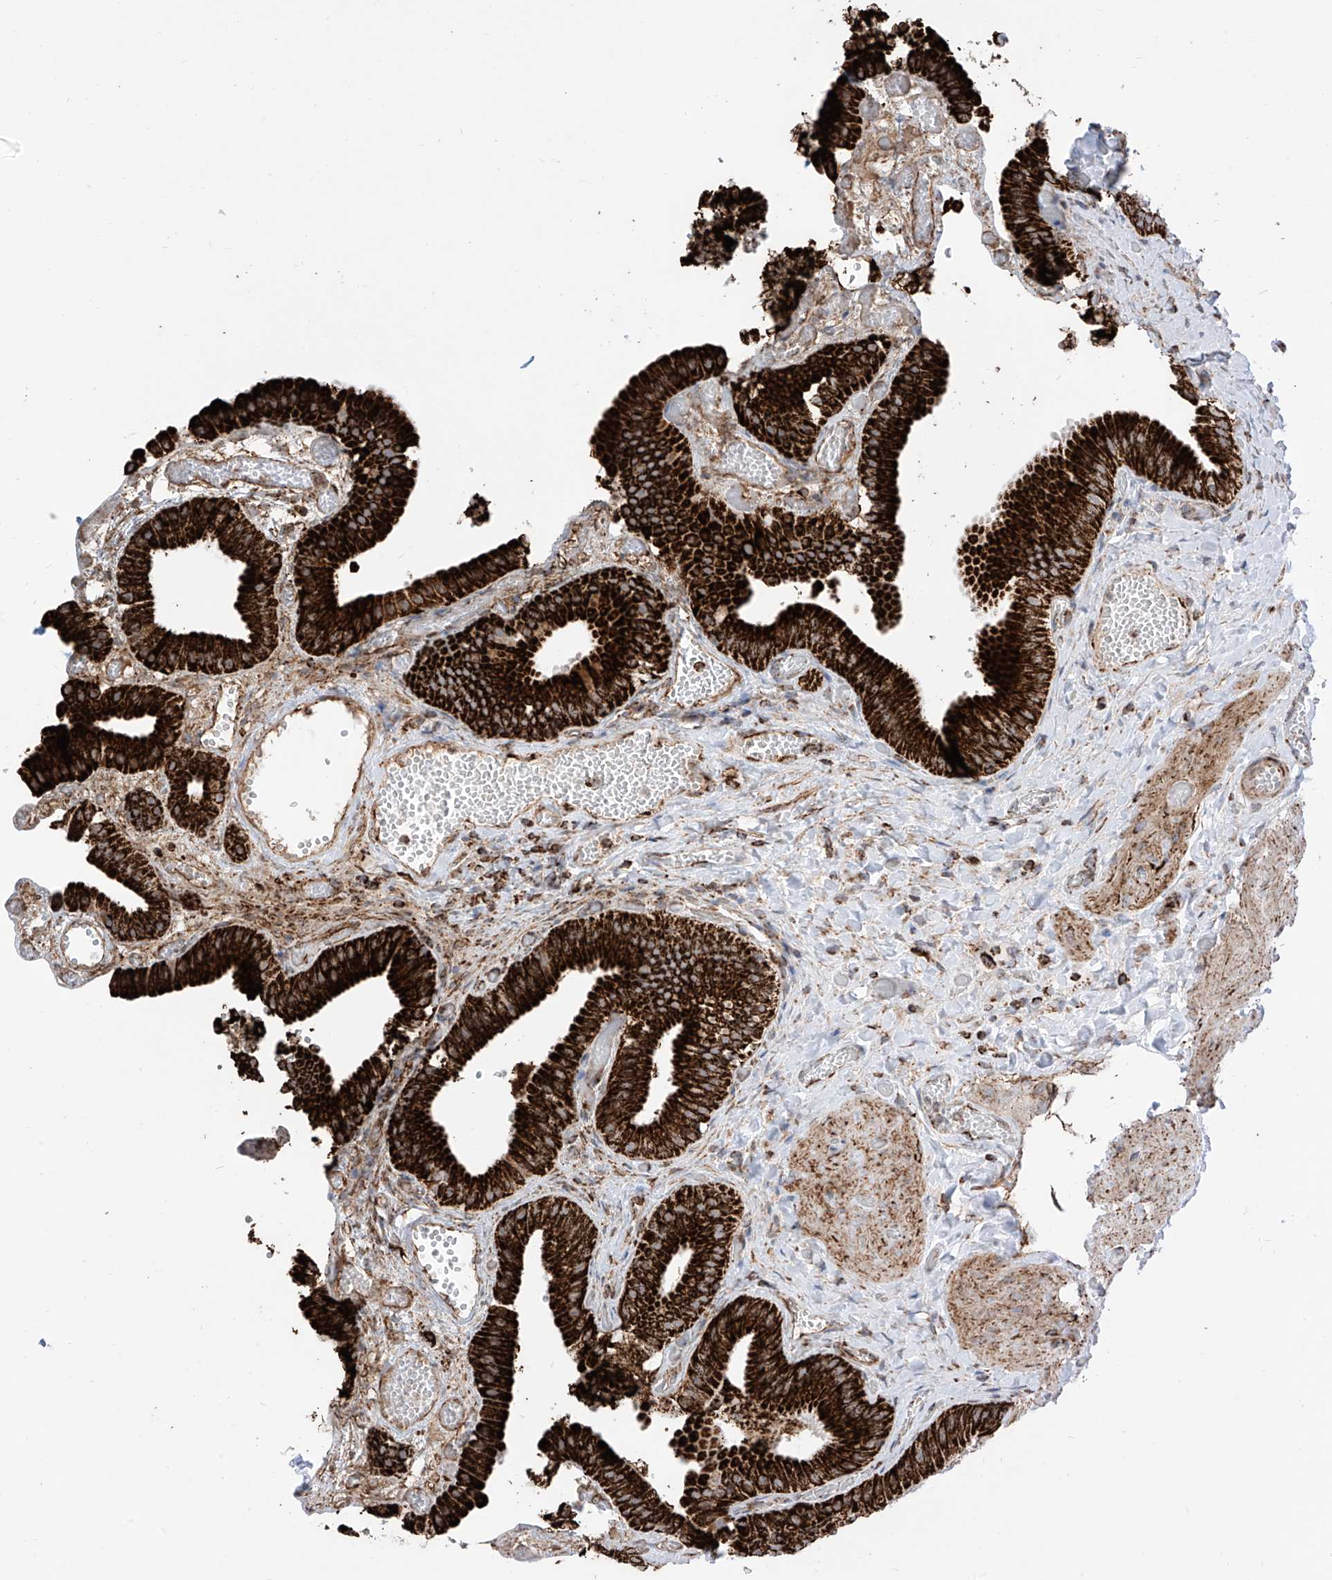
{"staining": {"intensity": "strong", "quantity": ">75%", "location": "cytoplasmic/membranous"}, "tissue": "gallbladder", "cell_type": "Glandular cells", "image_type": "normal", "snomed": [{"axis": "morphology", "description": "Normal tissue, NOS"}, {"axis": "topography", "description": "Gallbladder"}], "caption": "Glandular cells reveal high levels of strong cytoplasmic/membranous staining in approximately >75% of cells in benign human gallbladder.", "gene": "COX5B", "patient": {"sex": "female", "age": 64}}